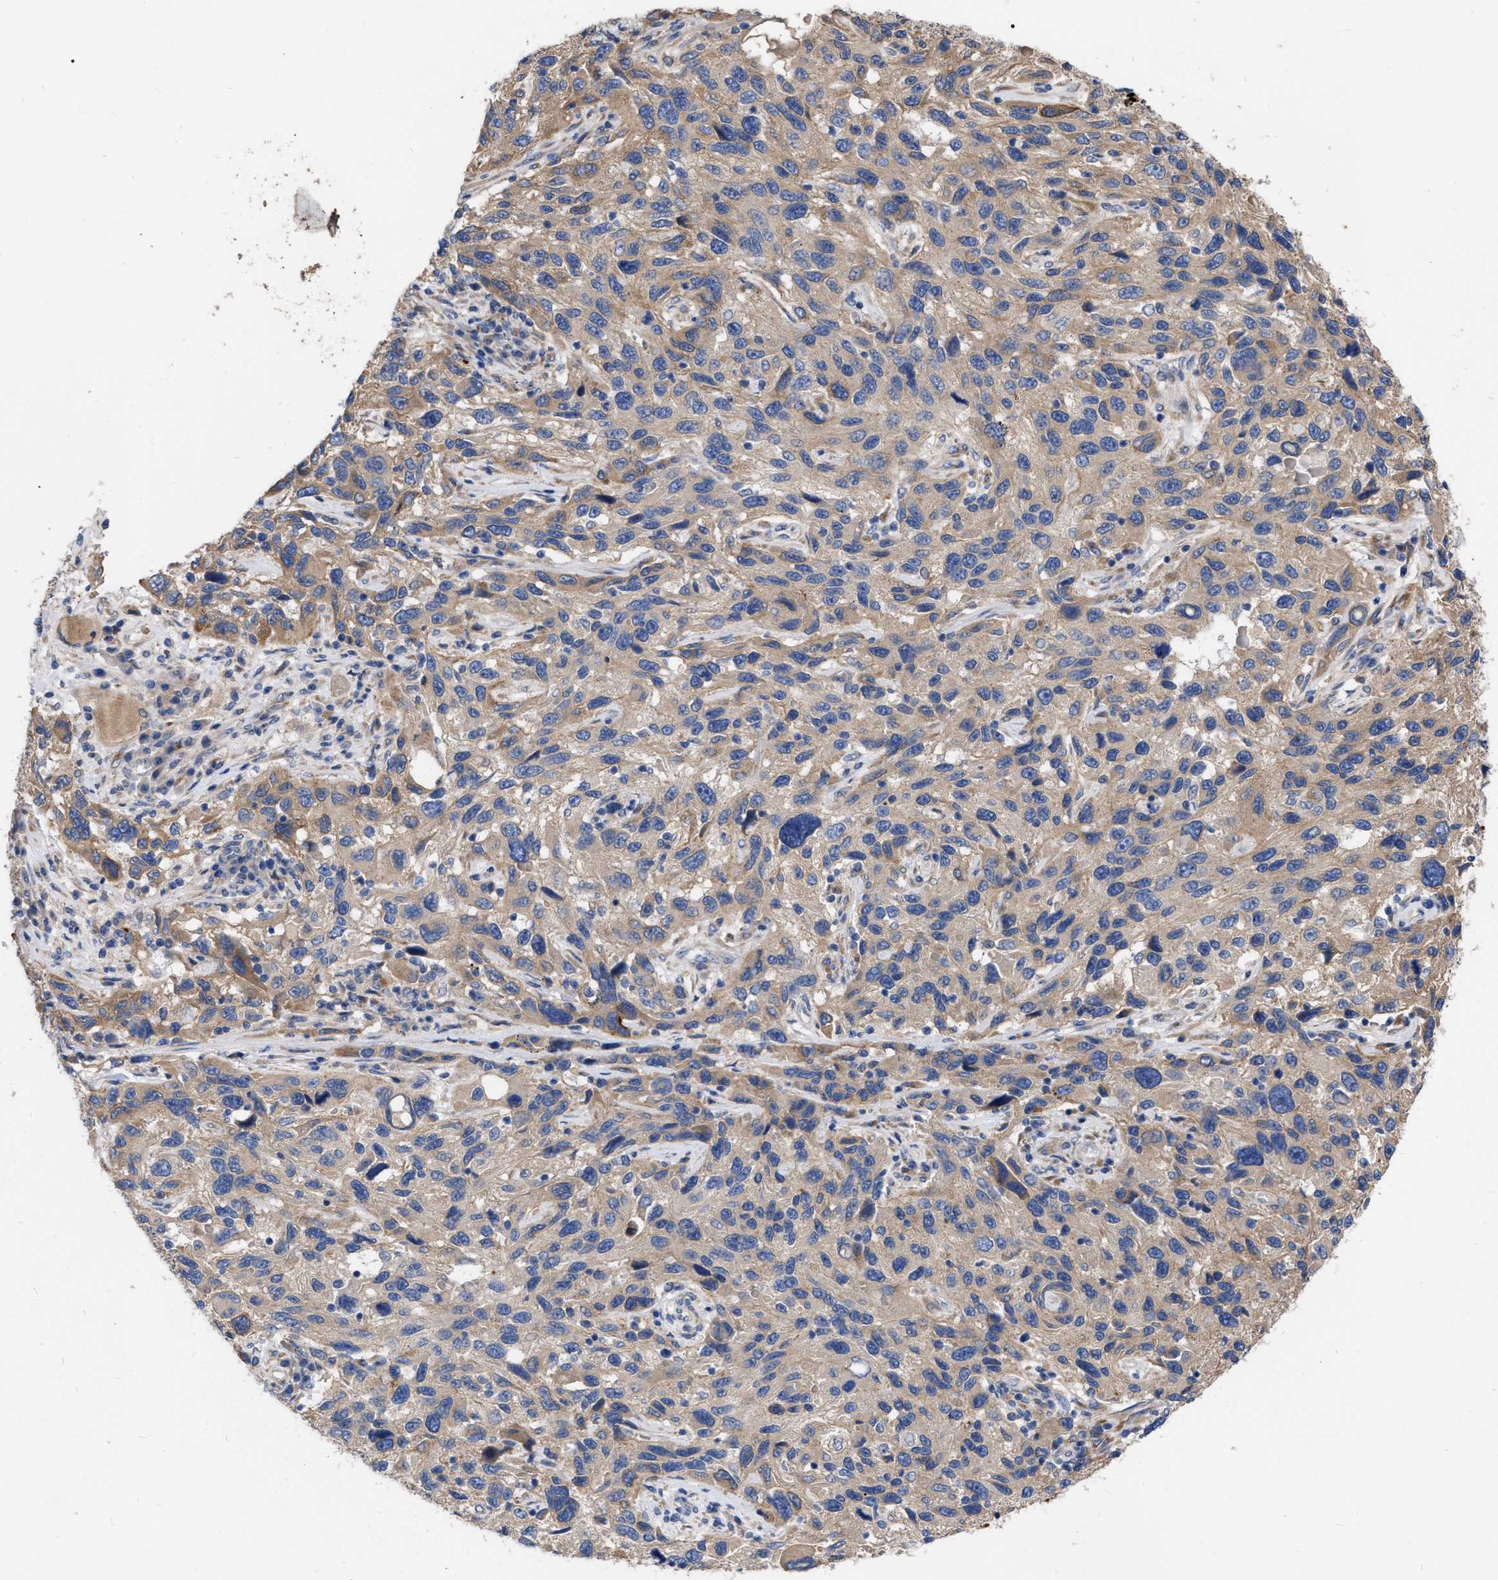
{"staining": {"intensity": "weak", "quantity": ">75%", "location": "cytoplasmic/membranous"}, "tissue": "melanoma", "cell_type": "Tumor cells", "image_type": "cancer", "snomed": [{"axis": "morphology", "description": "Malignant melanoma, NOS"}, {"axis": "topography", "description": "Skin"}], "caption": "IHC (DAB) staining of human malignant melanoma demonstrates weak cytoplasmic/membranous protein positivity in about >75% of tumor cells.", "gene": "MLST8", "patient": {"sex": "male", "age": 53}}